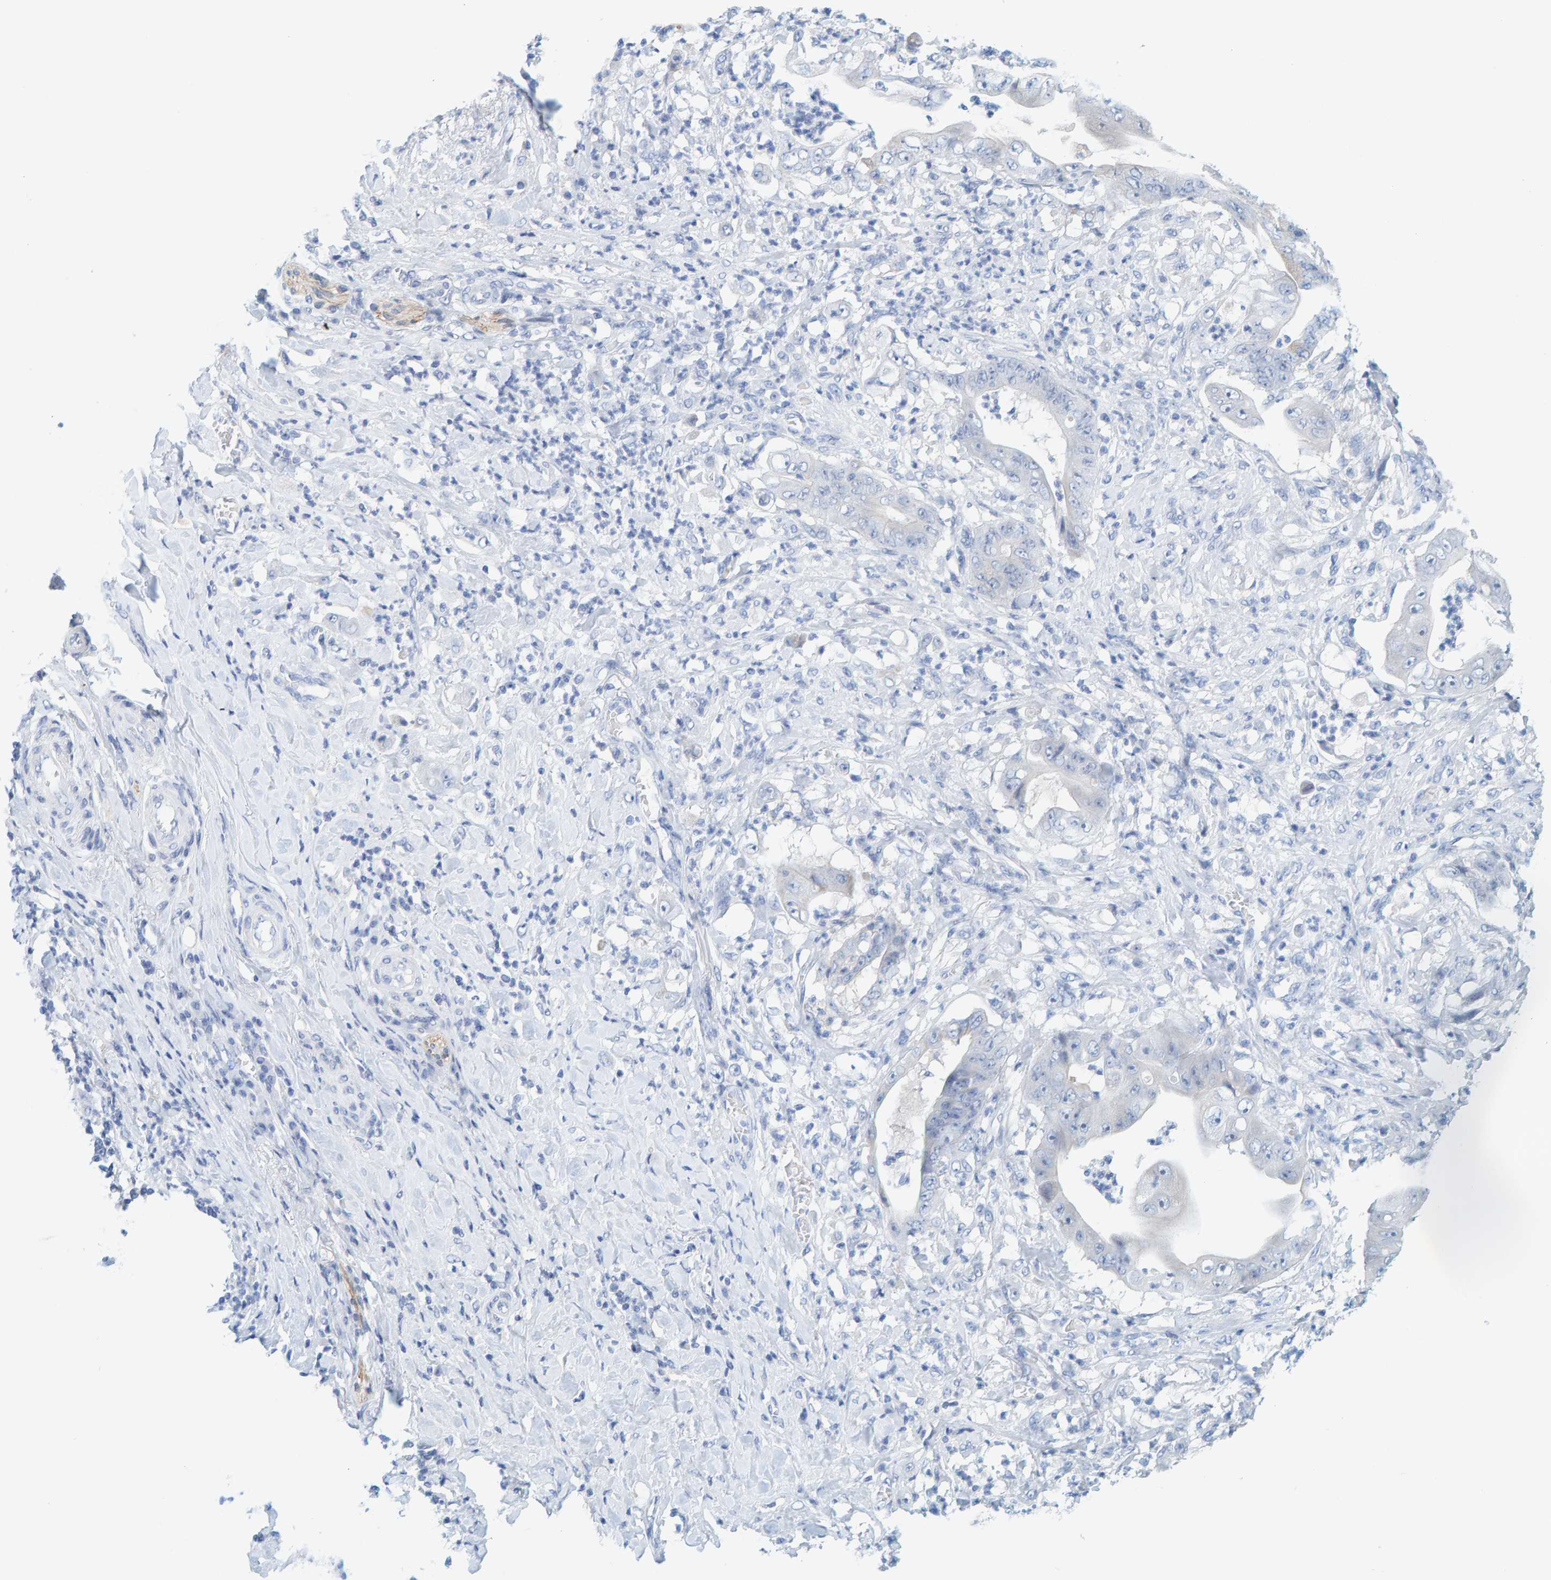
{"staining": {"intensity": "negative", "quantity": "none", "location": "none"}, "tissue": "stomach cancer", "cell_type": "Tumor cells", "image_type": "cancer", "snomed": [{"axis": "morphology", "description": "Adenocarcinoma, NOS"}, {"axis": "topography", "description": "Stomach"}], "caption": "DAB (3,3'-diaminobenzidine) immunohistochemical staining of human adenocarcinoma (stomach) displays no significant staining in tumor cells.", "gene": "KLHL11", "patient": {"sex": "female", "age": 73}}